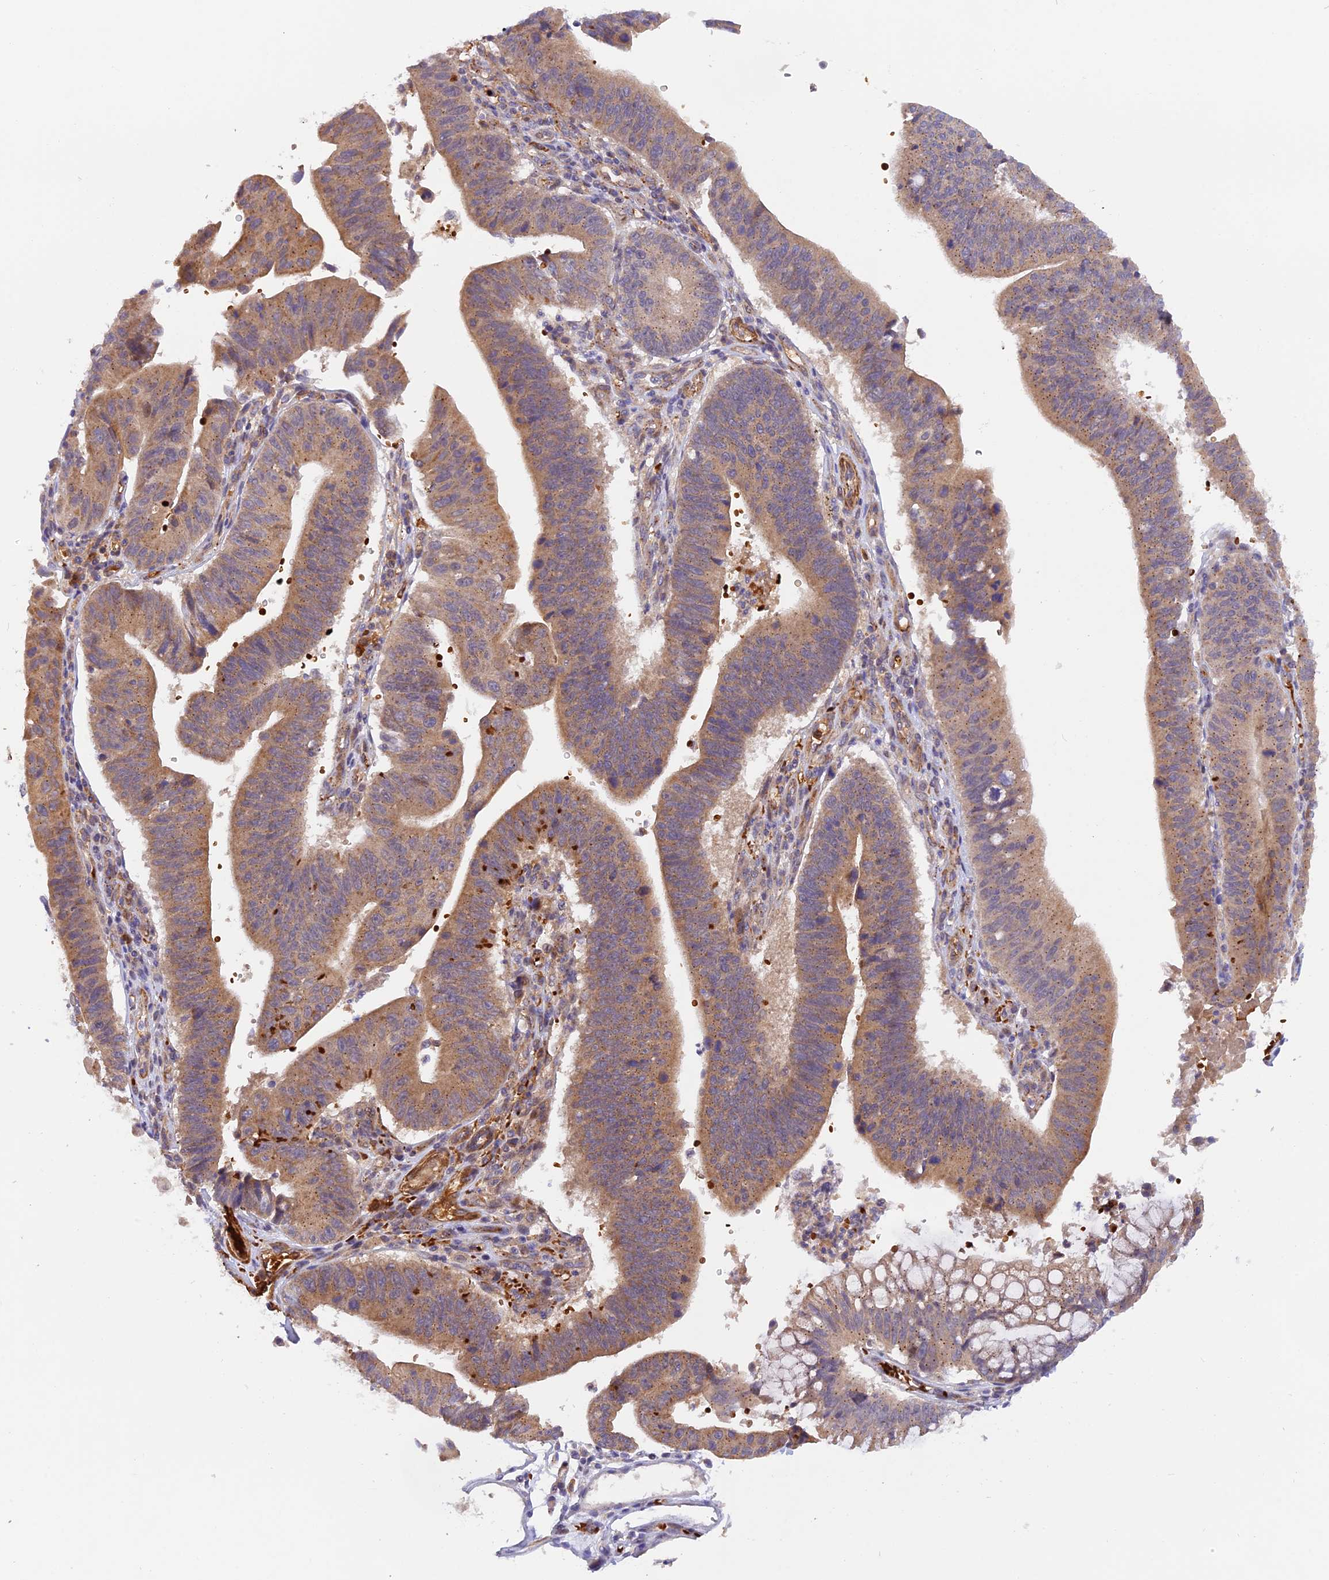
{"staining": {"intensity": "moderate", "quantity": ">75%", "location": "cytoplasmic/membranous"}, "tissue": "stomach cancer", "cell_type": "Tumor cells", "image_type": "cancer", "snomed": [{"axis": "morphology", "description": "Adenocarcinoma, NOS"}, {"axis": "topography", "description": "Stomach"}], "caption": "Tumor cells exhibit medium levels of moderate cytoplasmic/membranous positivity in approximately >75% of cells in adenocarcinoma (stomach).", "gene": "WDFY4", "patient": {"sex": "male", "age": 59}}